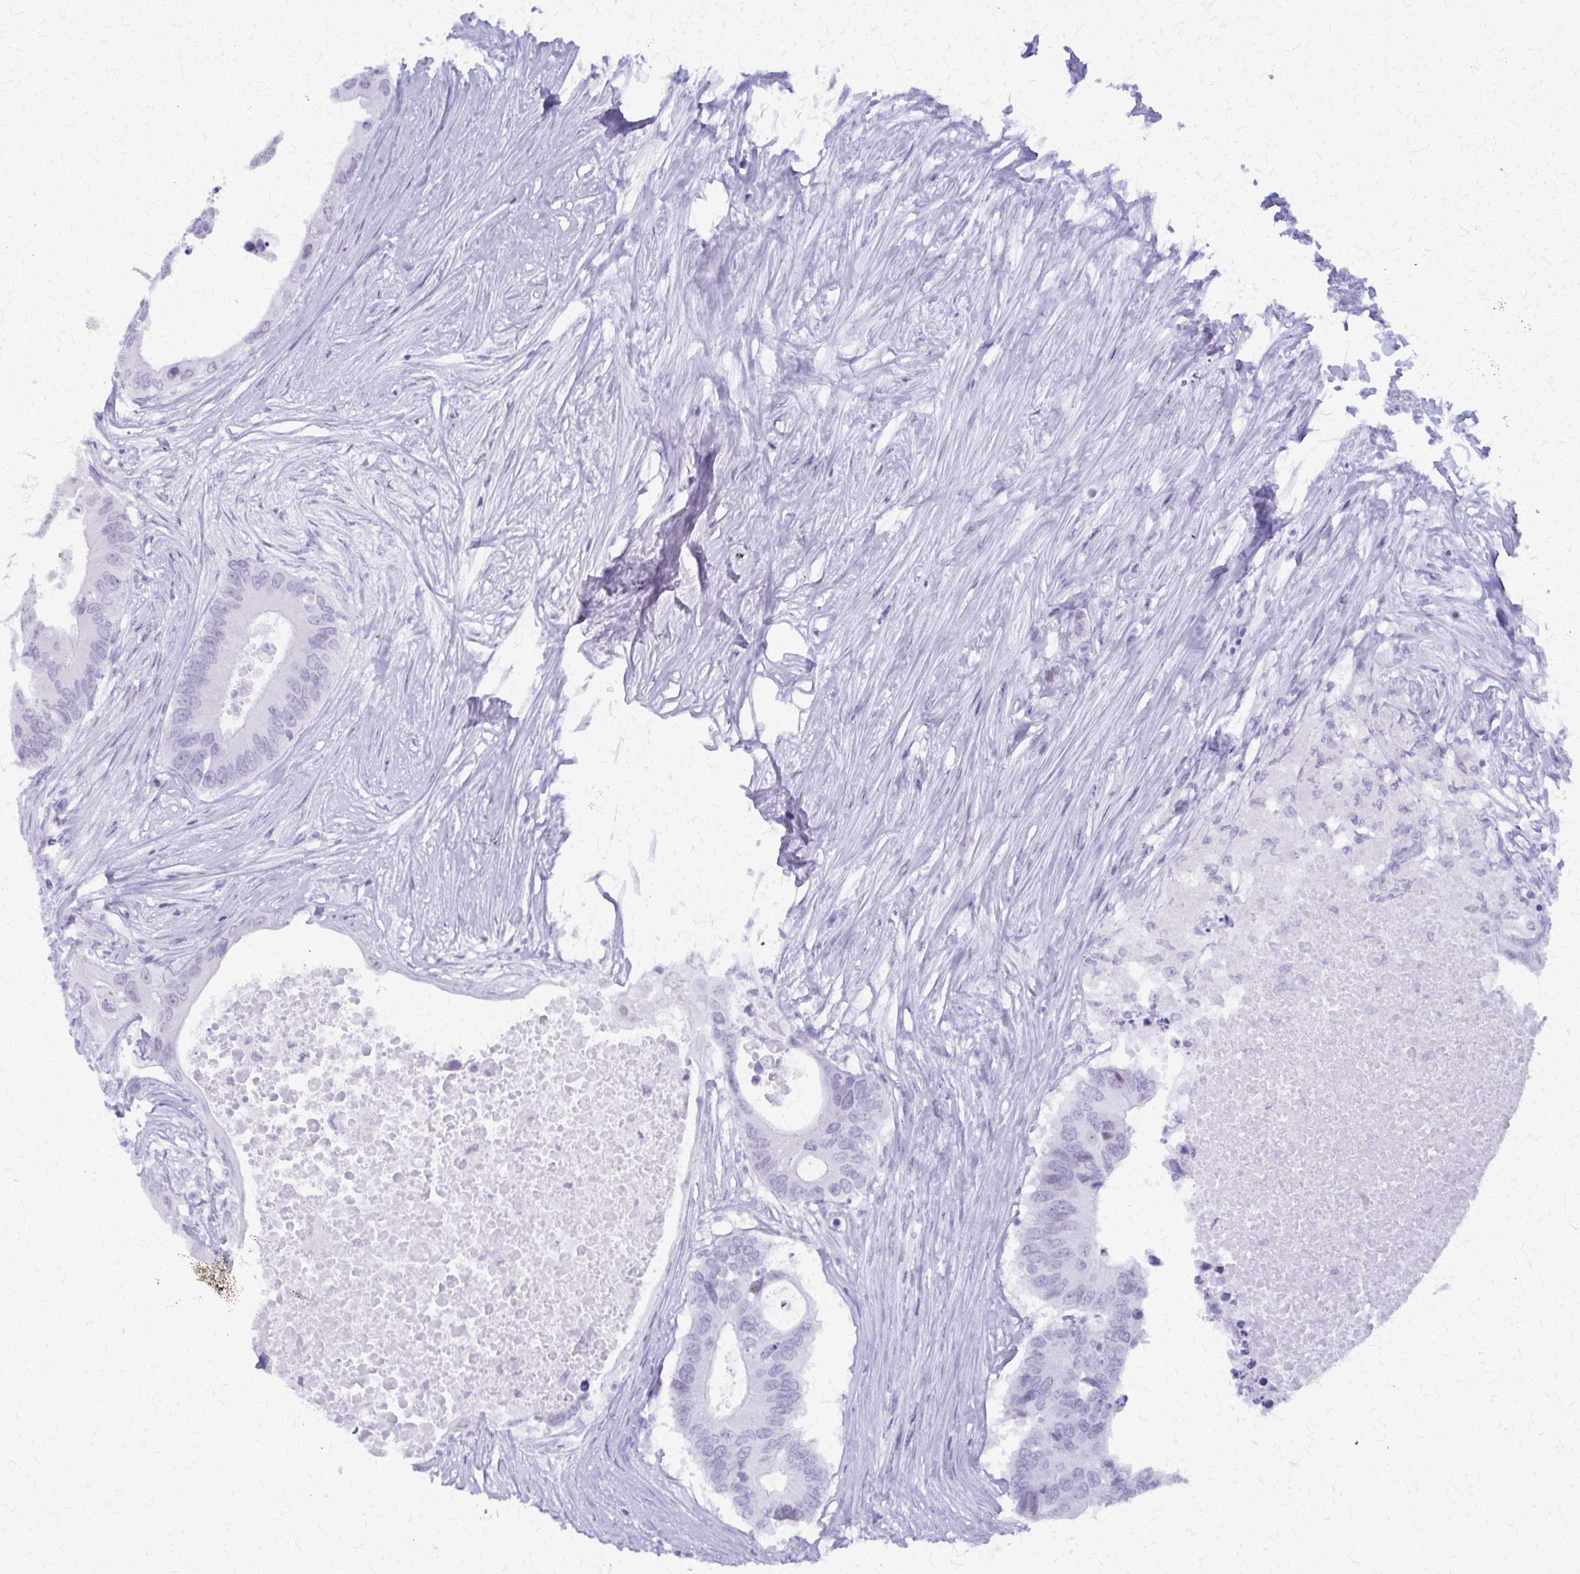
{"staining": {"intensity": "negative", "quantity": "none", "location": "none"}, "tissue": "colorectal cancer", "cell_type": "Tumor cells", "image_type": "cancer", "snomed": [{"axis": "morphology", "description": "Adenocarcinoma, NOS"}, {"axis": "topography", "description": "Colon"}], "caption": "This is an IHC image of colorectal cancer (adenocarcinoma). There is no staining in tumor cells.", "gene": "FAM162B", "patient": {"sex": "male", "age": 71}}